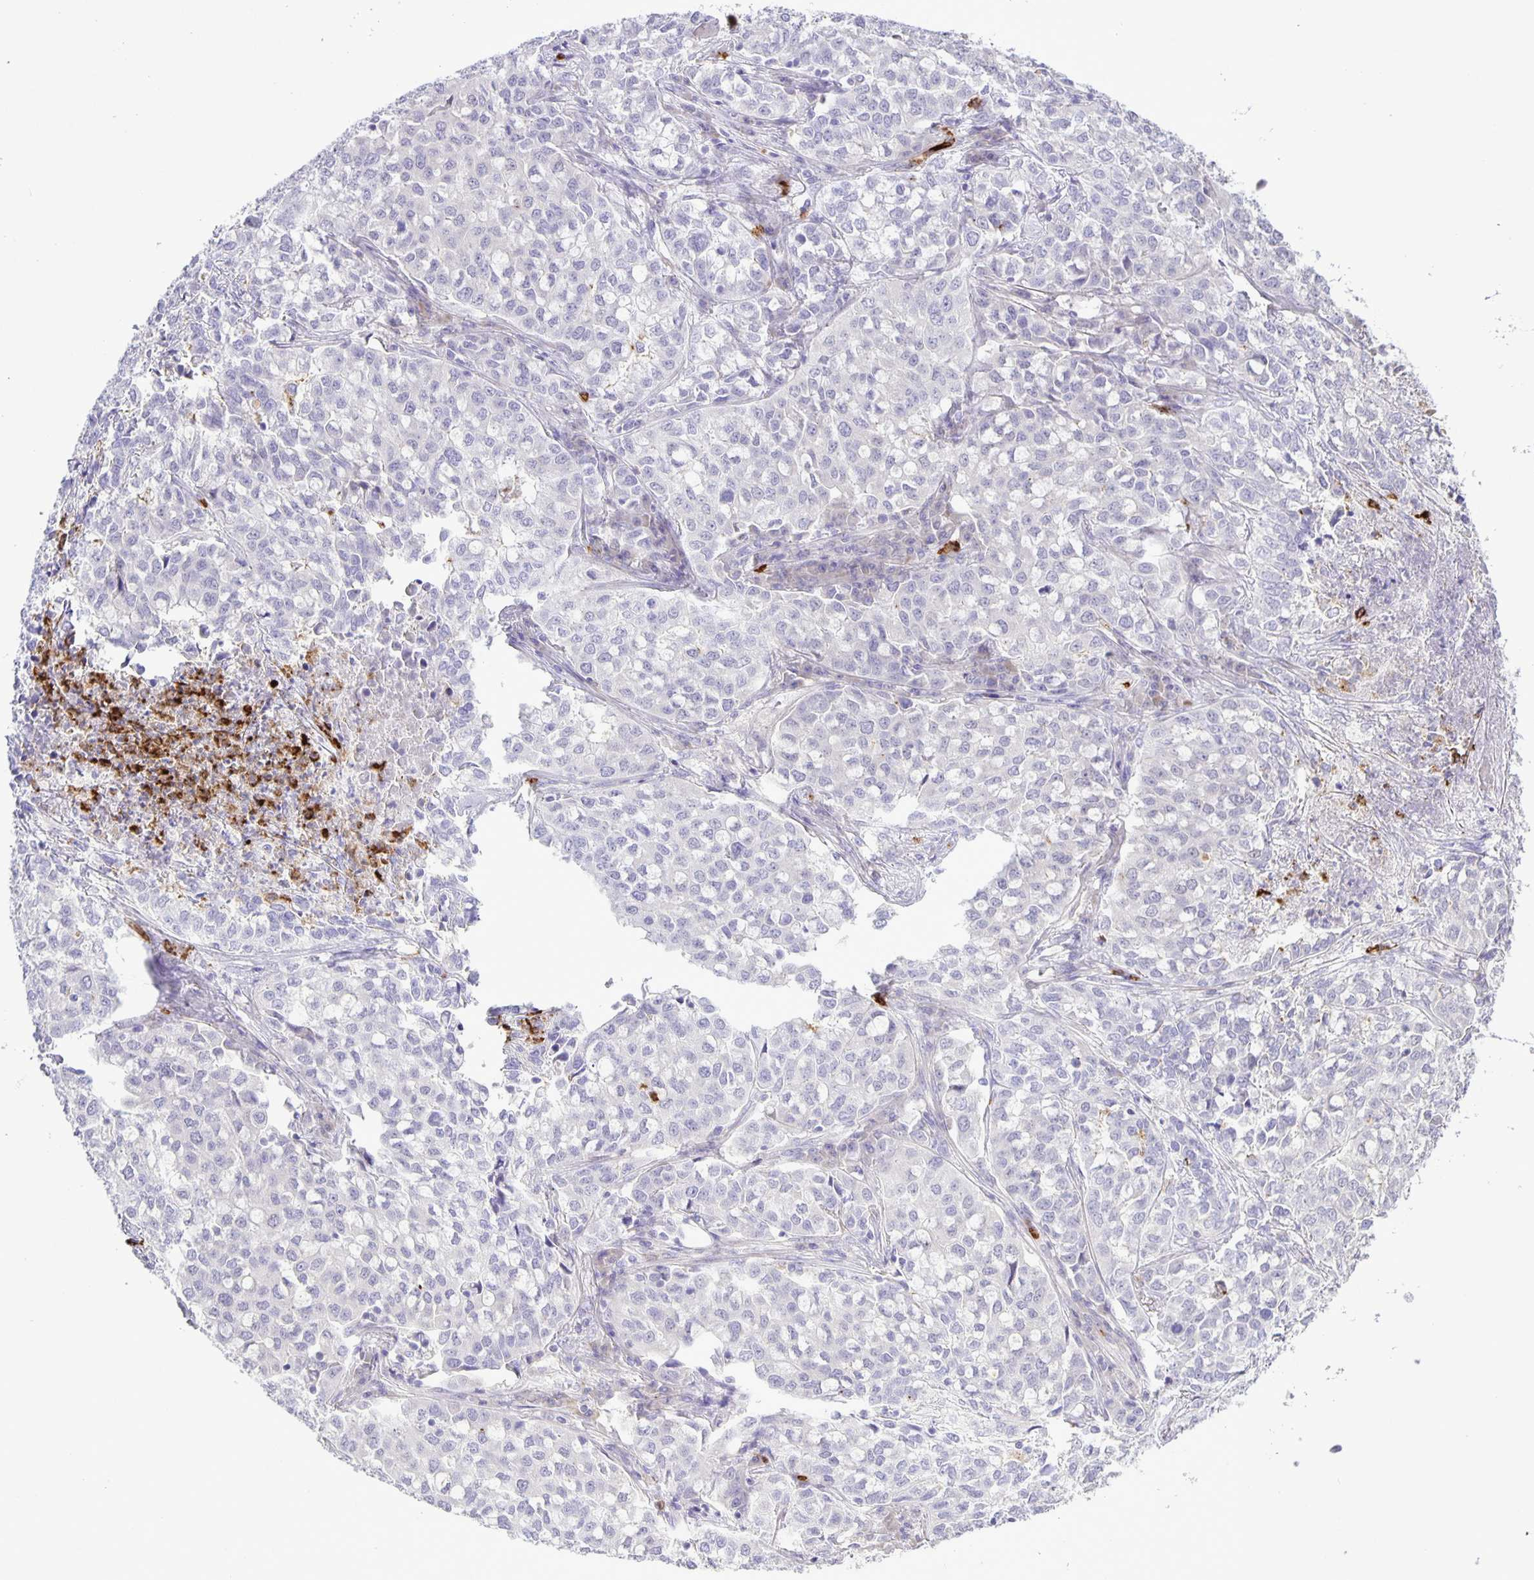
{"staining": {"intensity": "negative", "quantity": "none", "location": "none"}, "tissue": "lung cancer", "cell_type": "Tumor cells", "image_type": "cancer", "snomed": [{"axis": "morphology", "description": "Adenocarcinoma, NOS"}, {"axis": "morphology", "description": "Adenocarcinoma, metastatic, NOS"}, {"axis": "topography", "description": "Lymph node"}, {"axis": "topography", "description": "Lung"}], "caption": "This photomicrograph is of lung cancer (metastatic adenocarcinoma) stained with immunohistochemistry (IHC) to label a protein in brown with the nuclei are counter-stained blue. There is no positivity in tumor cells. (DAB (3,3'-diaminobenzidine) IHC with hematoxylin counter stain).", "gene": "ADCK1", "patient": {"sex": "female", "age": 65}}